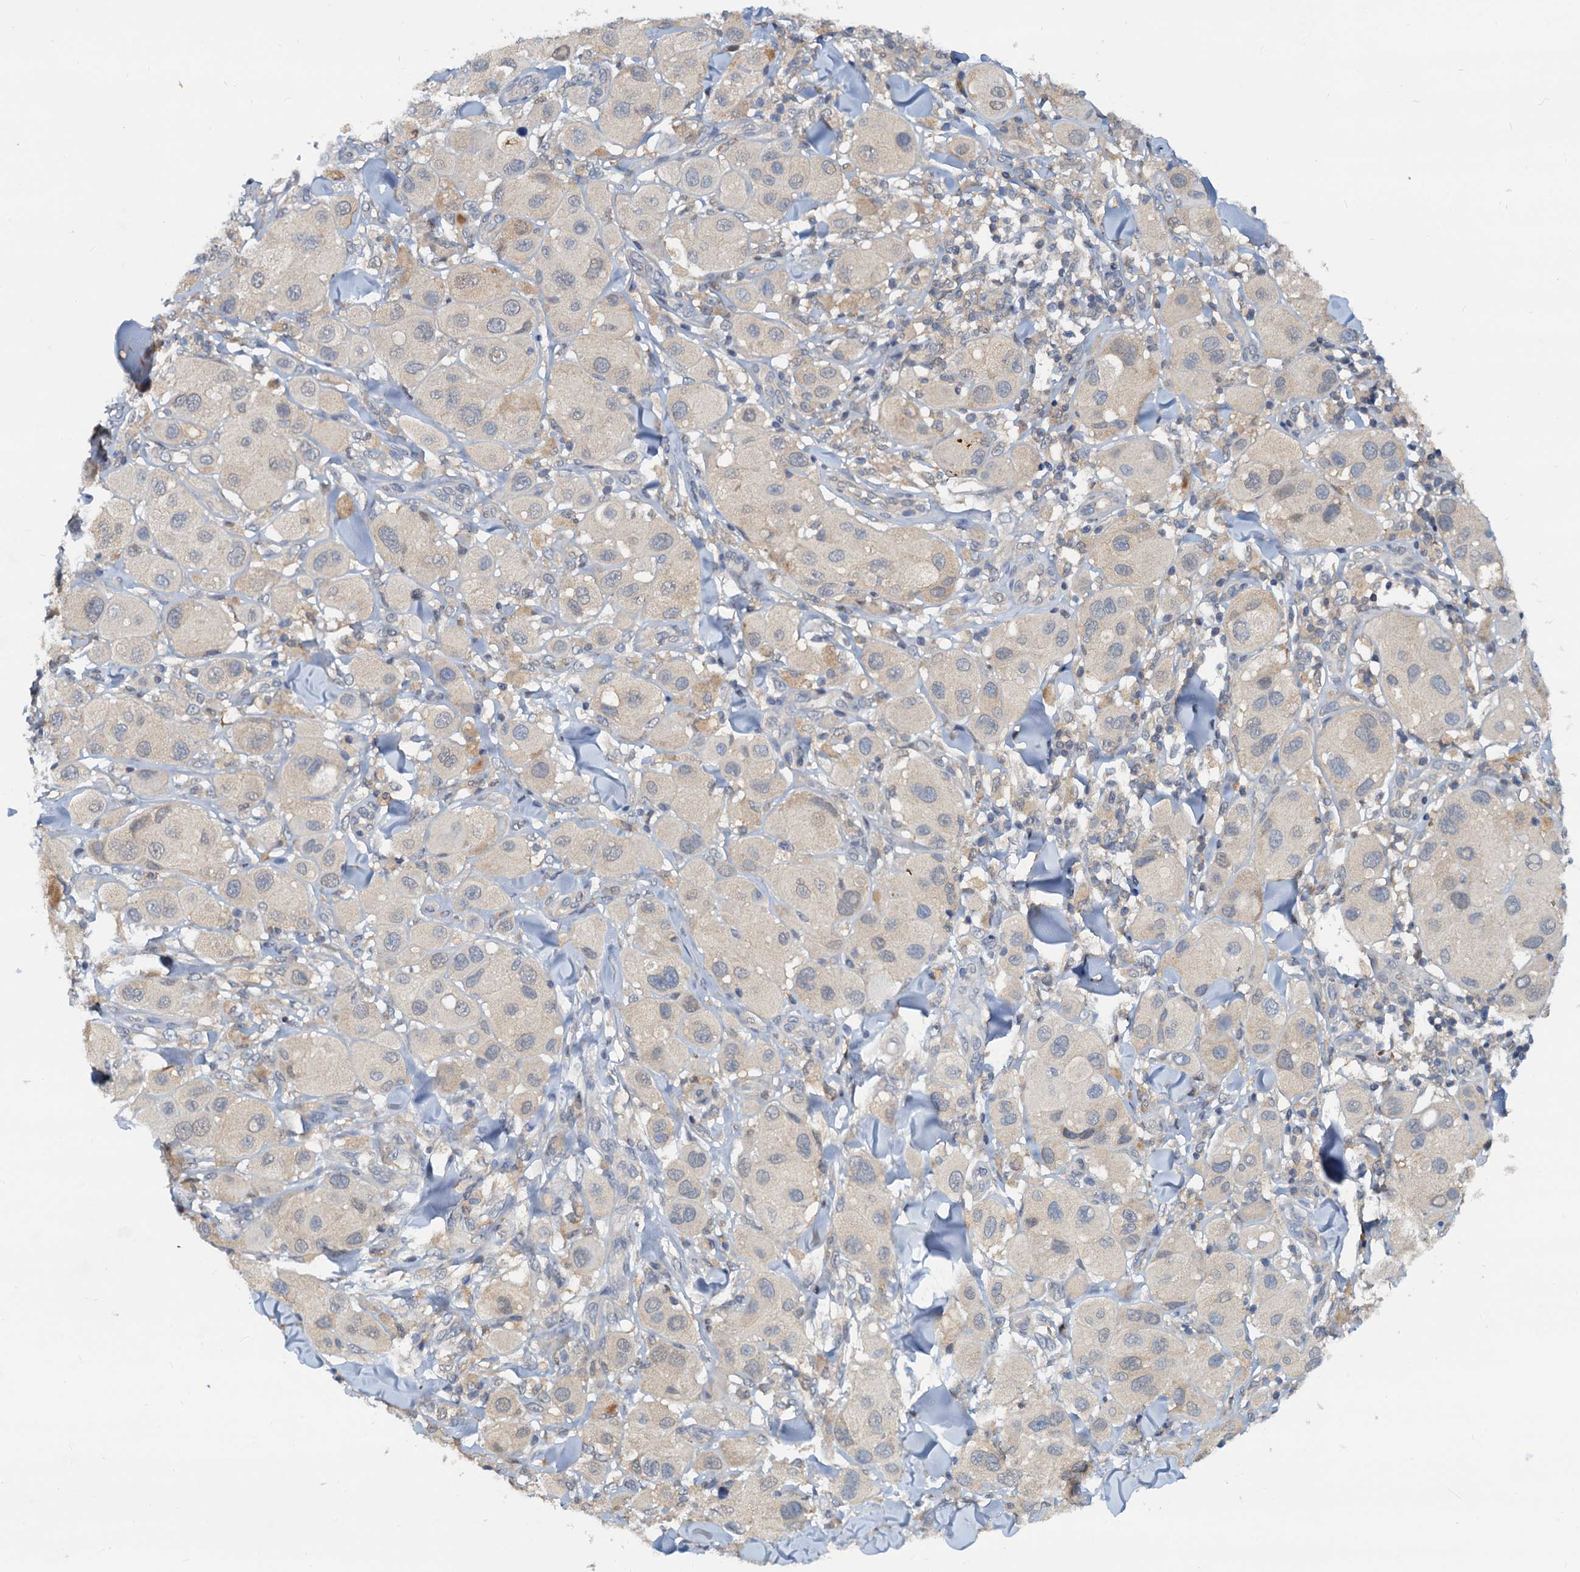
{"staining": {"intensity": "negative", "quantity": "none", "location": "none"}, "tissue": "melanoma", "cell_type": "Tumor cells", "image_type": "cancer", "snomed": [{"axis": "morphology", "description": "Malignant melanoma, Metastatic site"}, {"axis": "topography", "description": "Skin"}], "caption": "Malignant melanoma (metastatic site) was stained to show a protein in brown. There is no significant expression in tumor cells.", "gene": "PTGES3", "patient": {"sex": "male", "age": 41}}